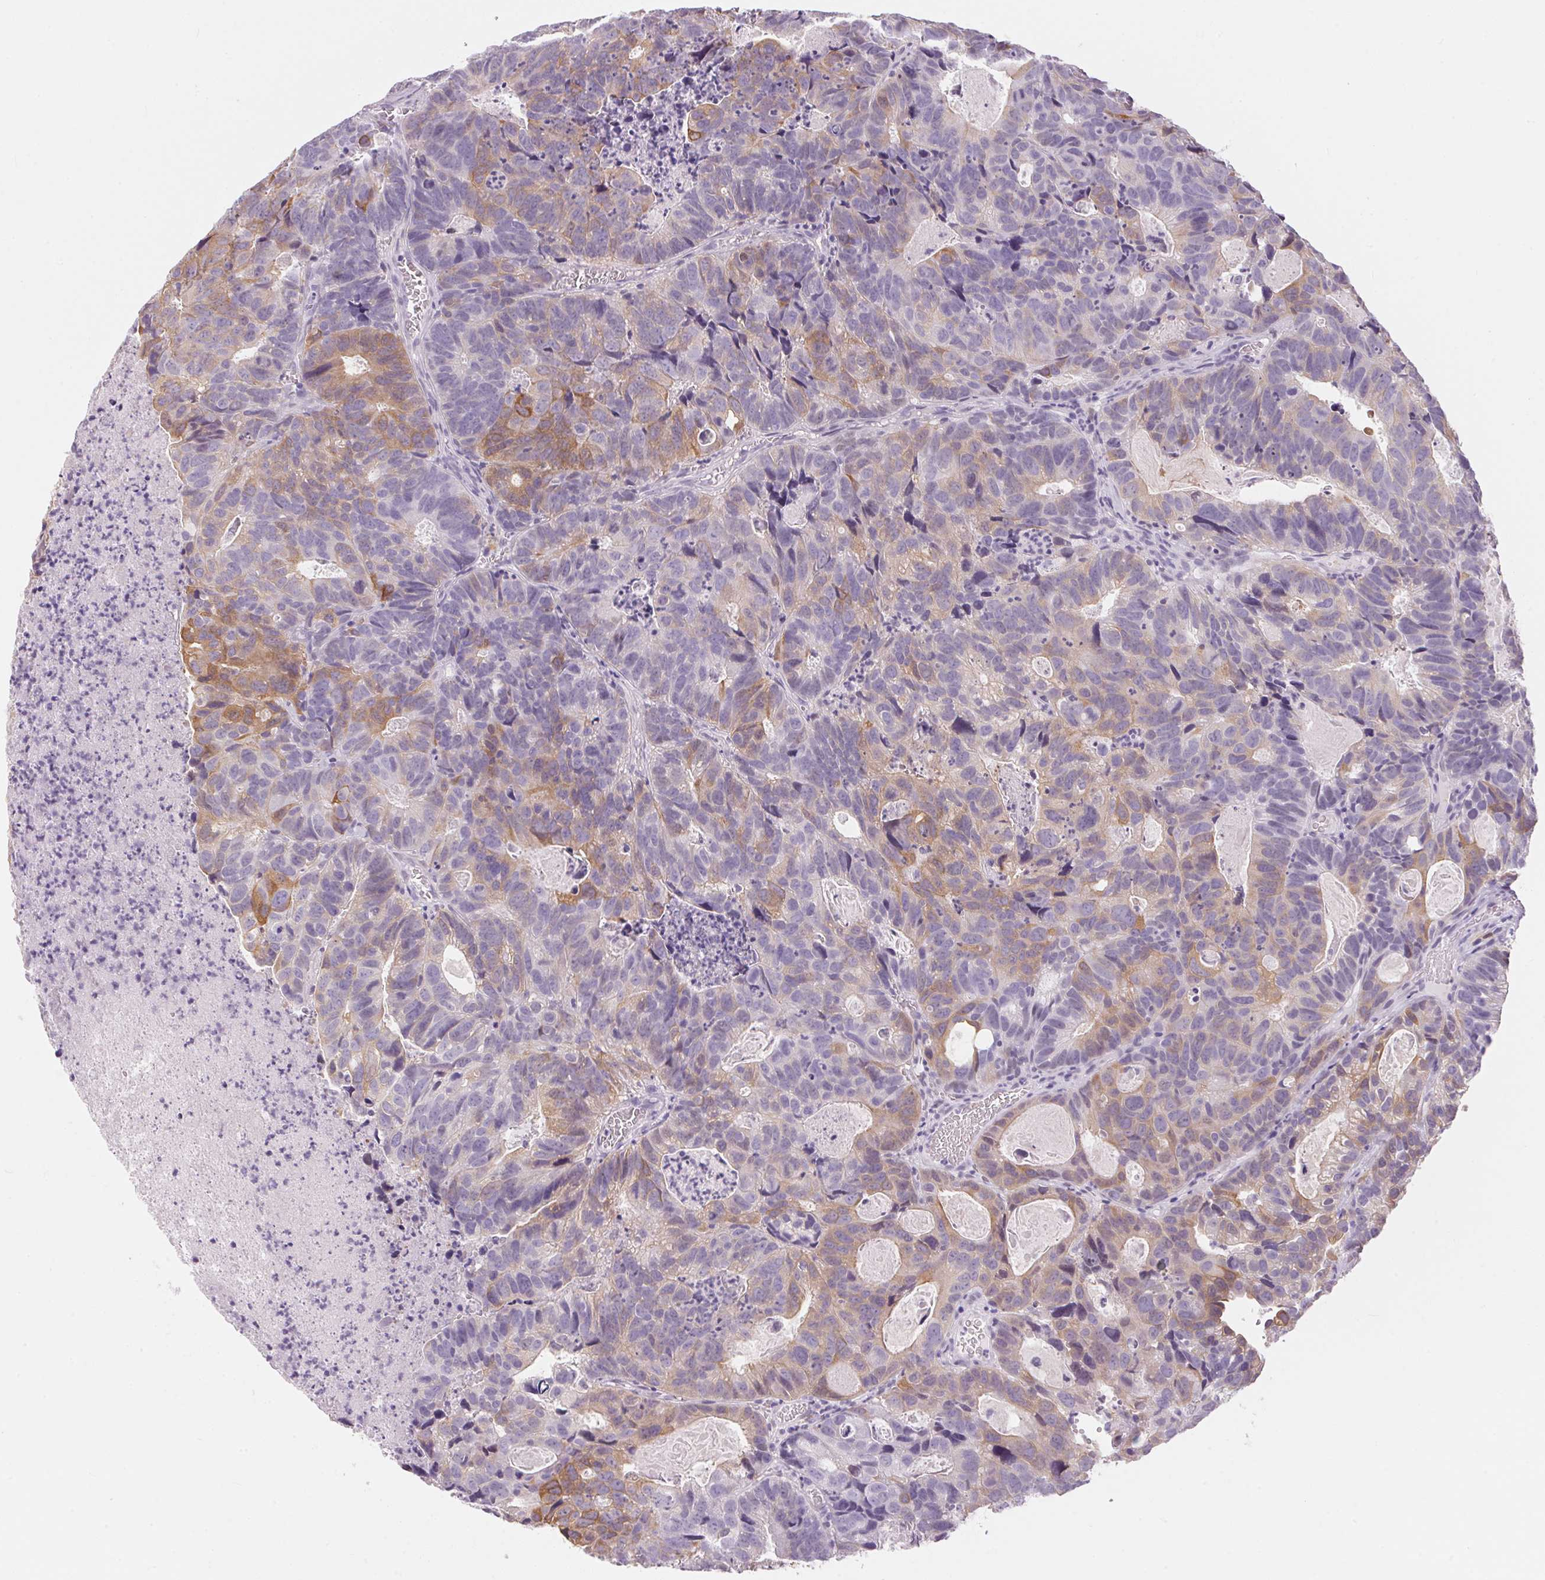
{"staining": {"intensity": "weak", "quantity": "25%-75%", "location": "cytoplasmic/membranous"}, "tissue": "head and neck cancer", "cell_type": "Tumor cells", "image_type": "cancer", "snomed": [{"axis": "morphology", "description": "Adenocarcinoma, NOS"}, {"axis": "topography", "description": "Head-Neck"}], "caption": "A low amount of weak cytoplasmic/membranous expression is identified in about 25%-75% of tumor cells in head and neck cancer tissue. (DAB (3,3'-diaminobenzidine) IHC with brightfield microscopy, high magnification).", "gene": "CADPS", "patient": {"sex": "male", "age": 62}}